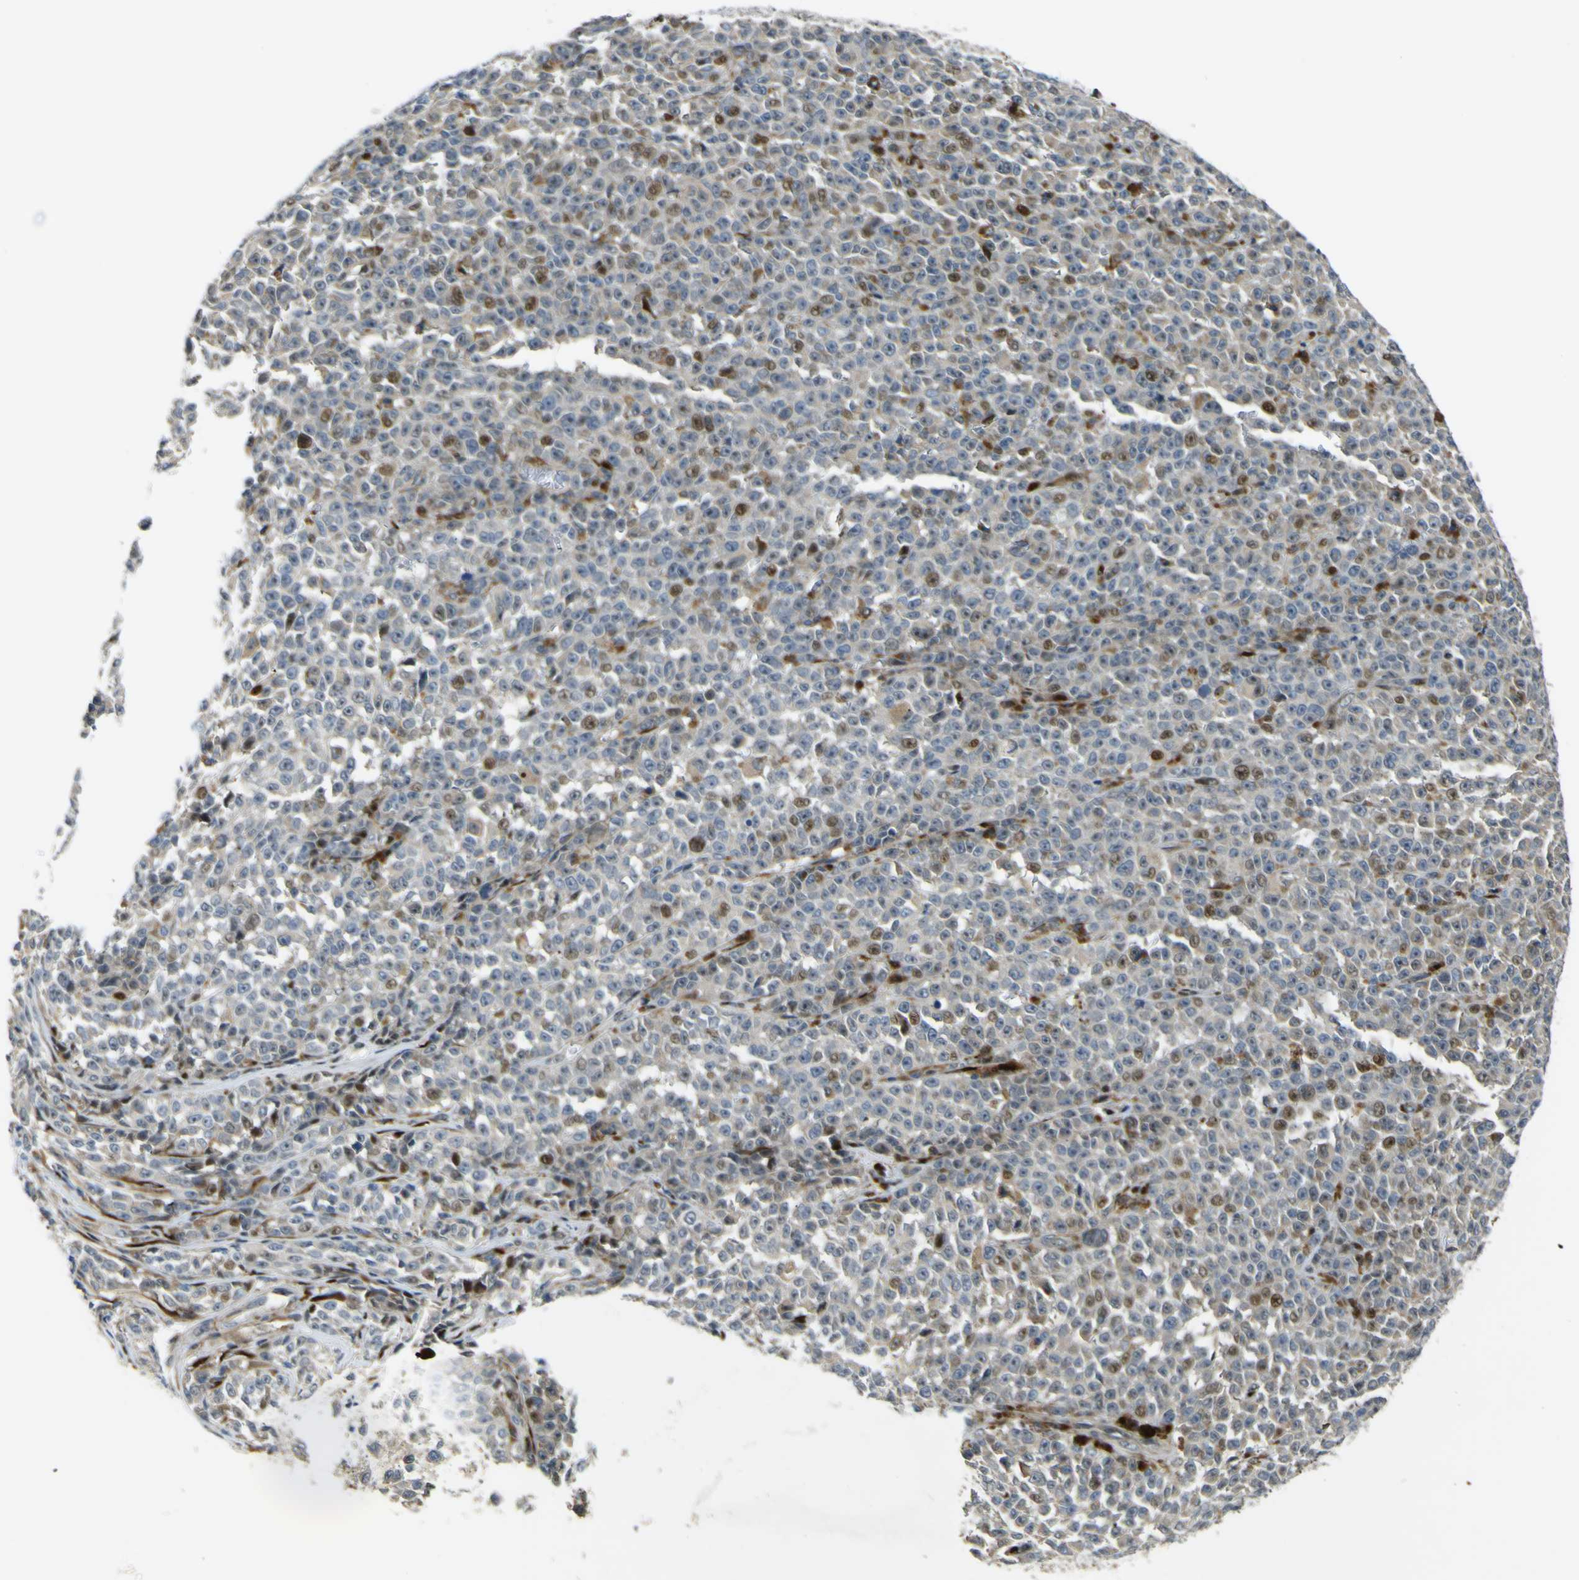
{"staining": {"intensity": "moderate", "quantity": "25%-75%", "location": "nuclear"}, "tissue": "melanoma", "cell_type": "Tumor cells", "image_type": "cancer", "snomed": [{"axis": "morphology", "description": "Malignant melanoma, NOS"}, {"axis": "topography", "description": "Skin"}], "caption": "Human malignant melanoma stained with a brown dye reveals moderate nuclear positive expression in about 25%-75% of tumor cells.", "gene": "LBHD1", "patient": {"sex": "female", "age": 82}}